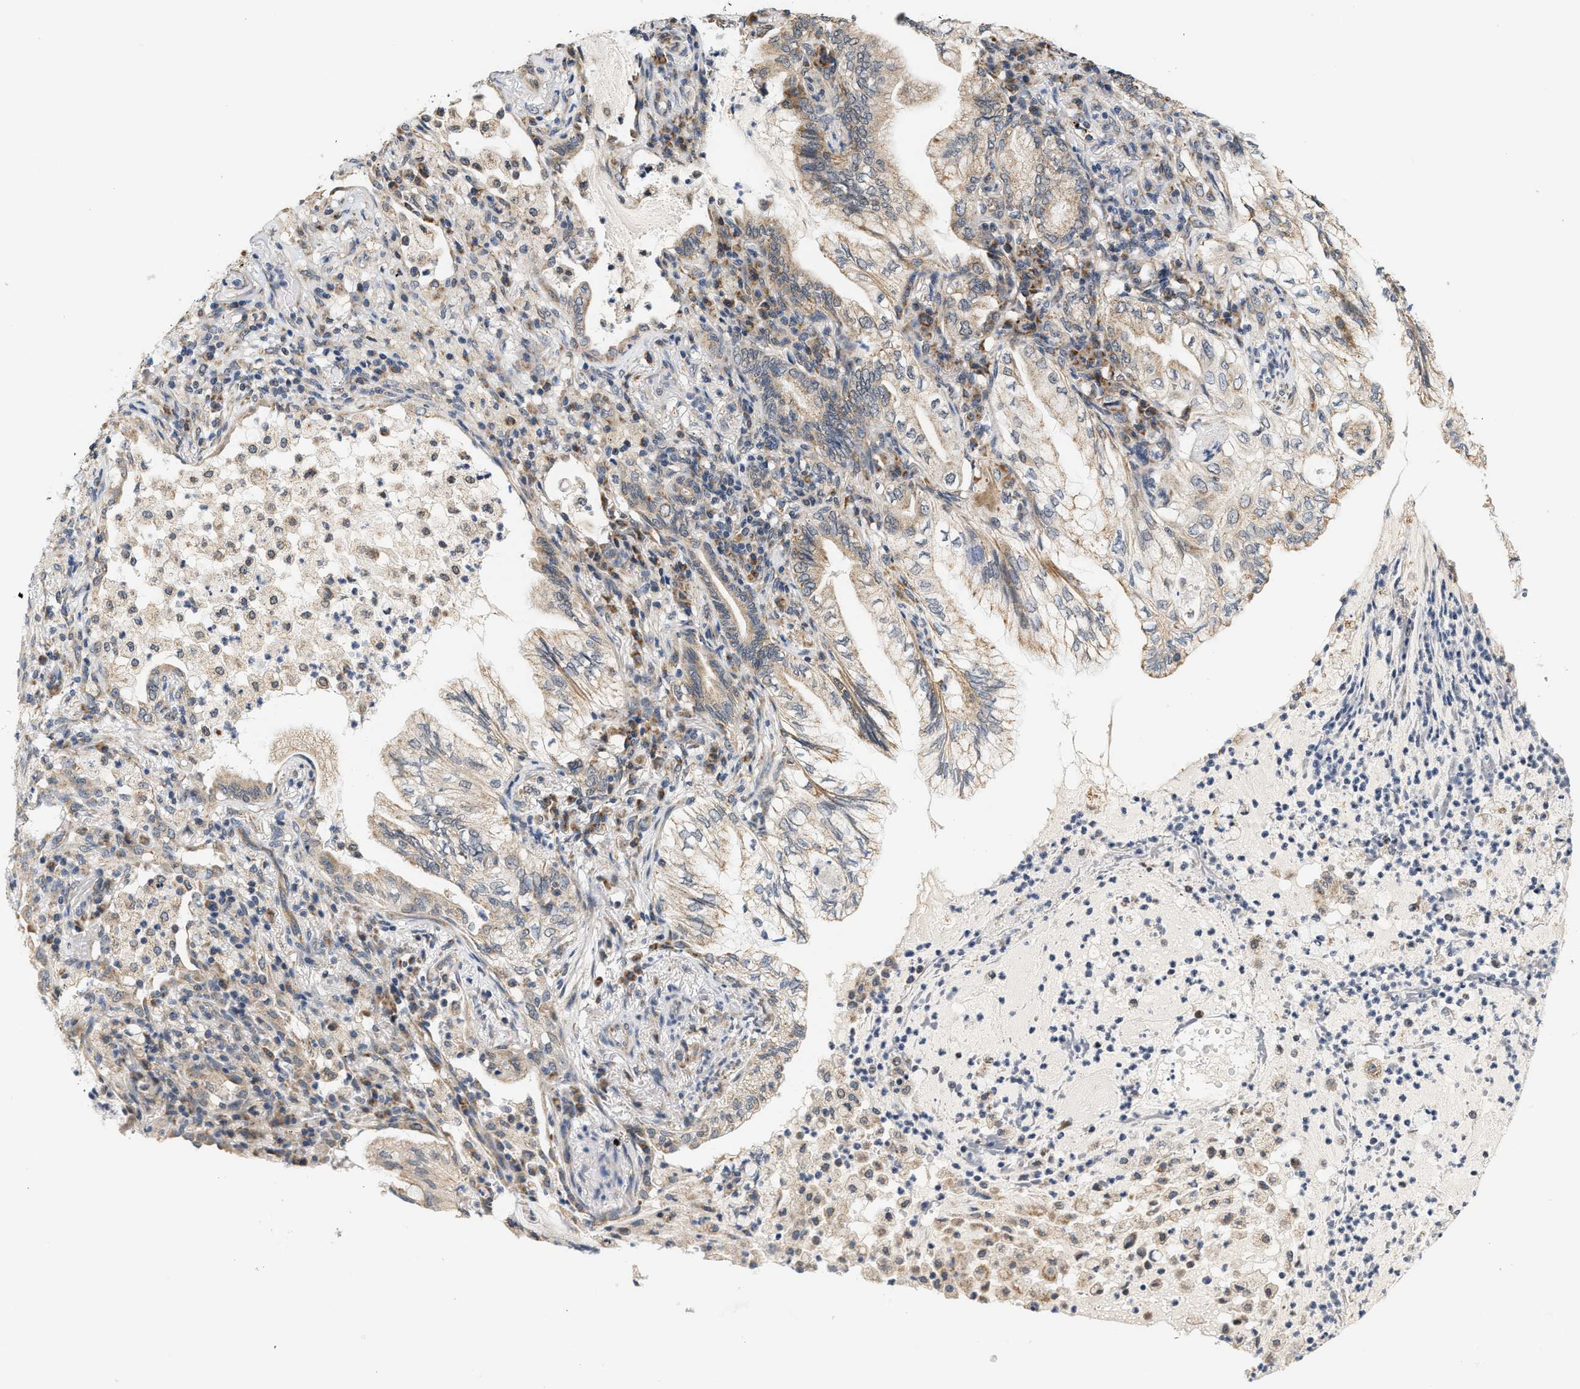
{"staining": {"intensity": "weak", "quantity": ">75%", "location": "cytoplasmic/membranous"}, "tissue": "lung cancer", "cell_type": "Tumor cells", "image_type": "cancer", "snomed": [{"axis": "morphology", "description": "Adenocarcinoma, NOS"}, {"axis": "topography", "description": "Lung"}], "caption": "Adenocarcinoma (lung) stained with DAB immunohistochemistry displays low levels of weak cytoplasmic/membranous staining in approximately >75% of tumor cells.", "gene": "GIGYF1", "patient": {"sex": "female", "age": 70}}